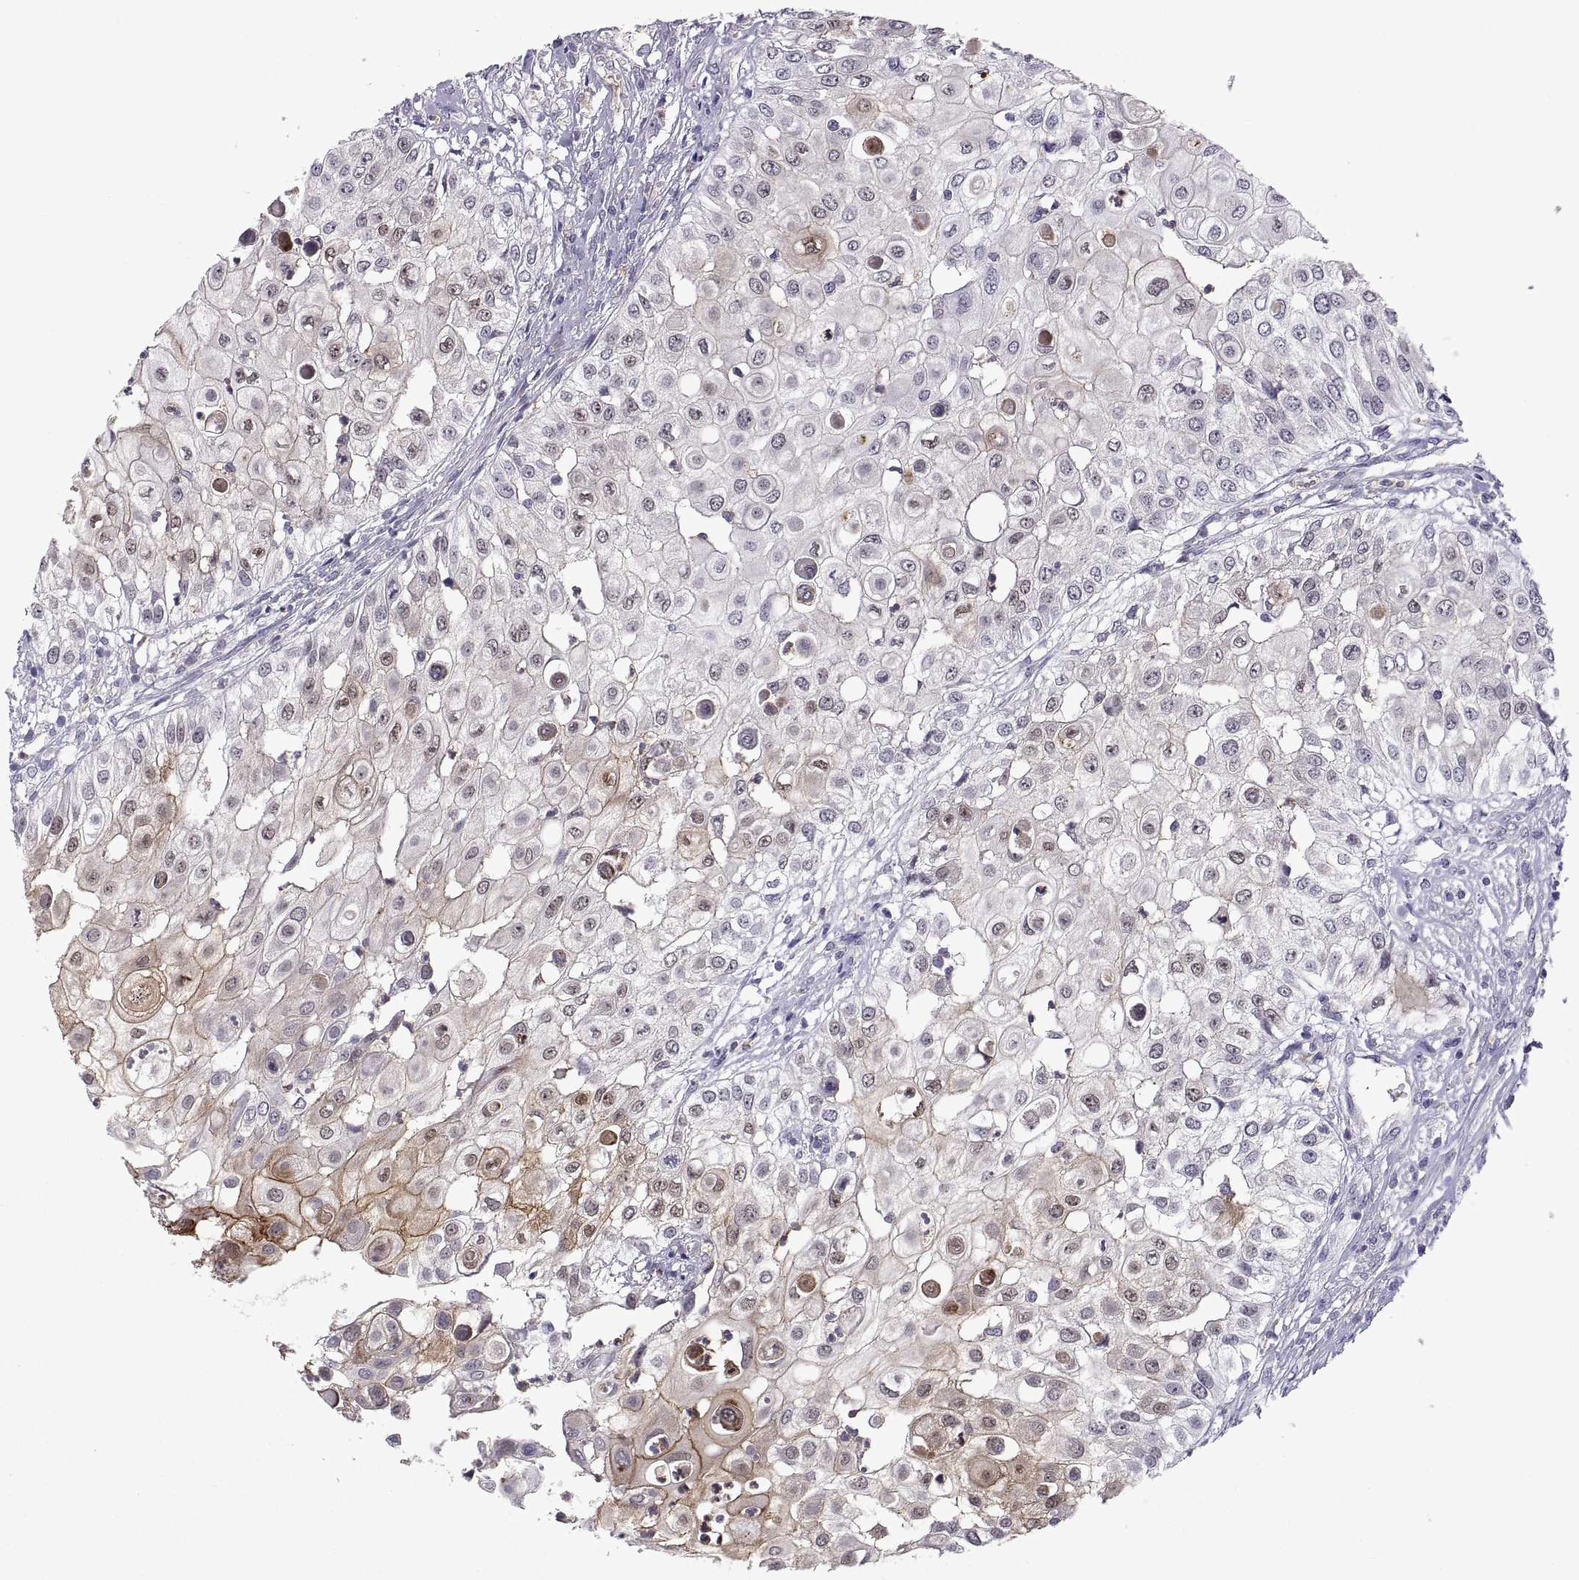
{"staining": {"intensity": "moderate", "quantity": "<25%", "location": "cytoplasmic/membranous"}, "tissue": "urothelial cancer", "cell_type": "Tumor cells", "image_type": "cancer", "snomed": [{"axis": "morphology", "description": "Urothelial carcinoma, High grade"}, {"axis": "topography", "description": "Urinary bladder"}], "caption": "Urothelial cancer was stained to show a protein in brown. There is low levels of moderate cytoplasmic/membranous staining in approximately <25% of tumor cells. The protein of interest is stained brown, and the nuclei are stained in blue (DAB (3,3'-diaminobenzidine) IHC with brightfield microscopy, high magnification).", "gene": "PKP1", "patient": {"sex": "female", "age": 79}}